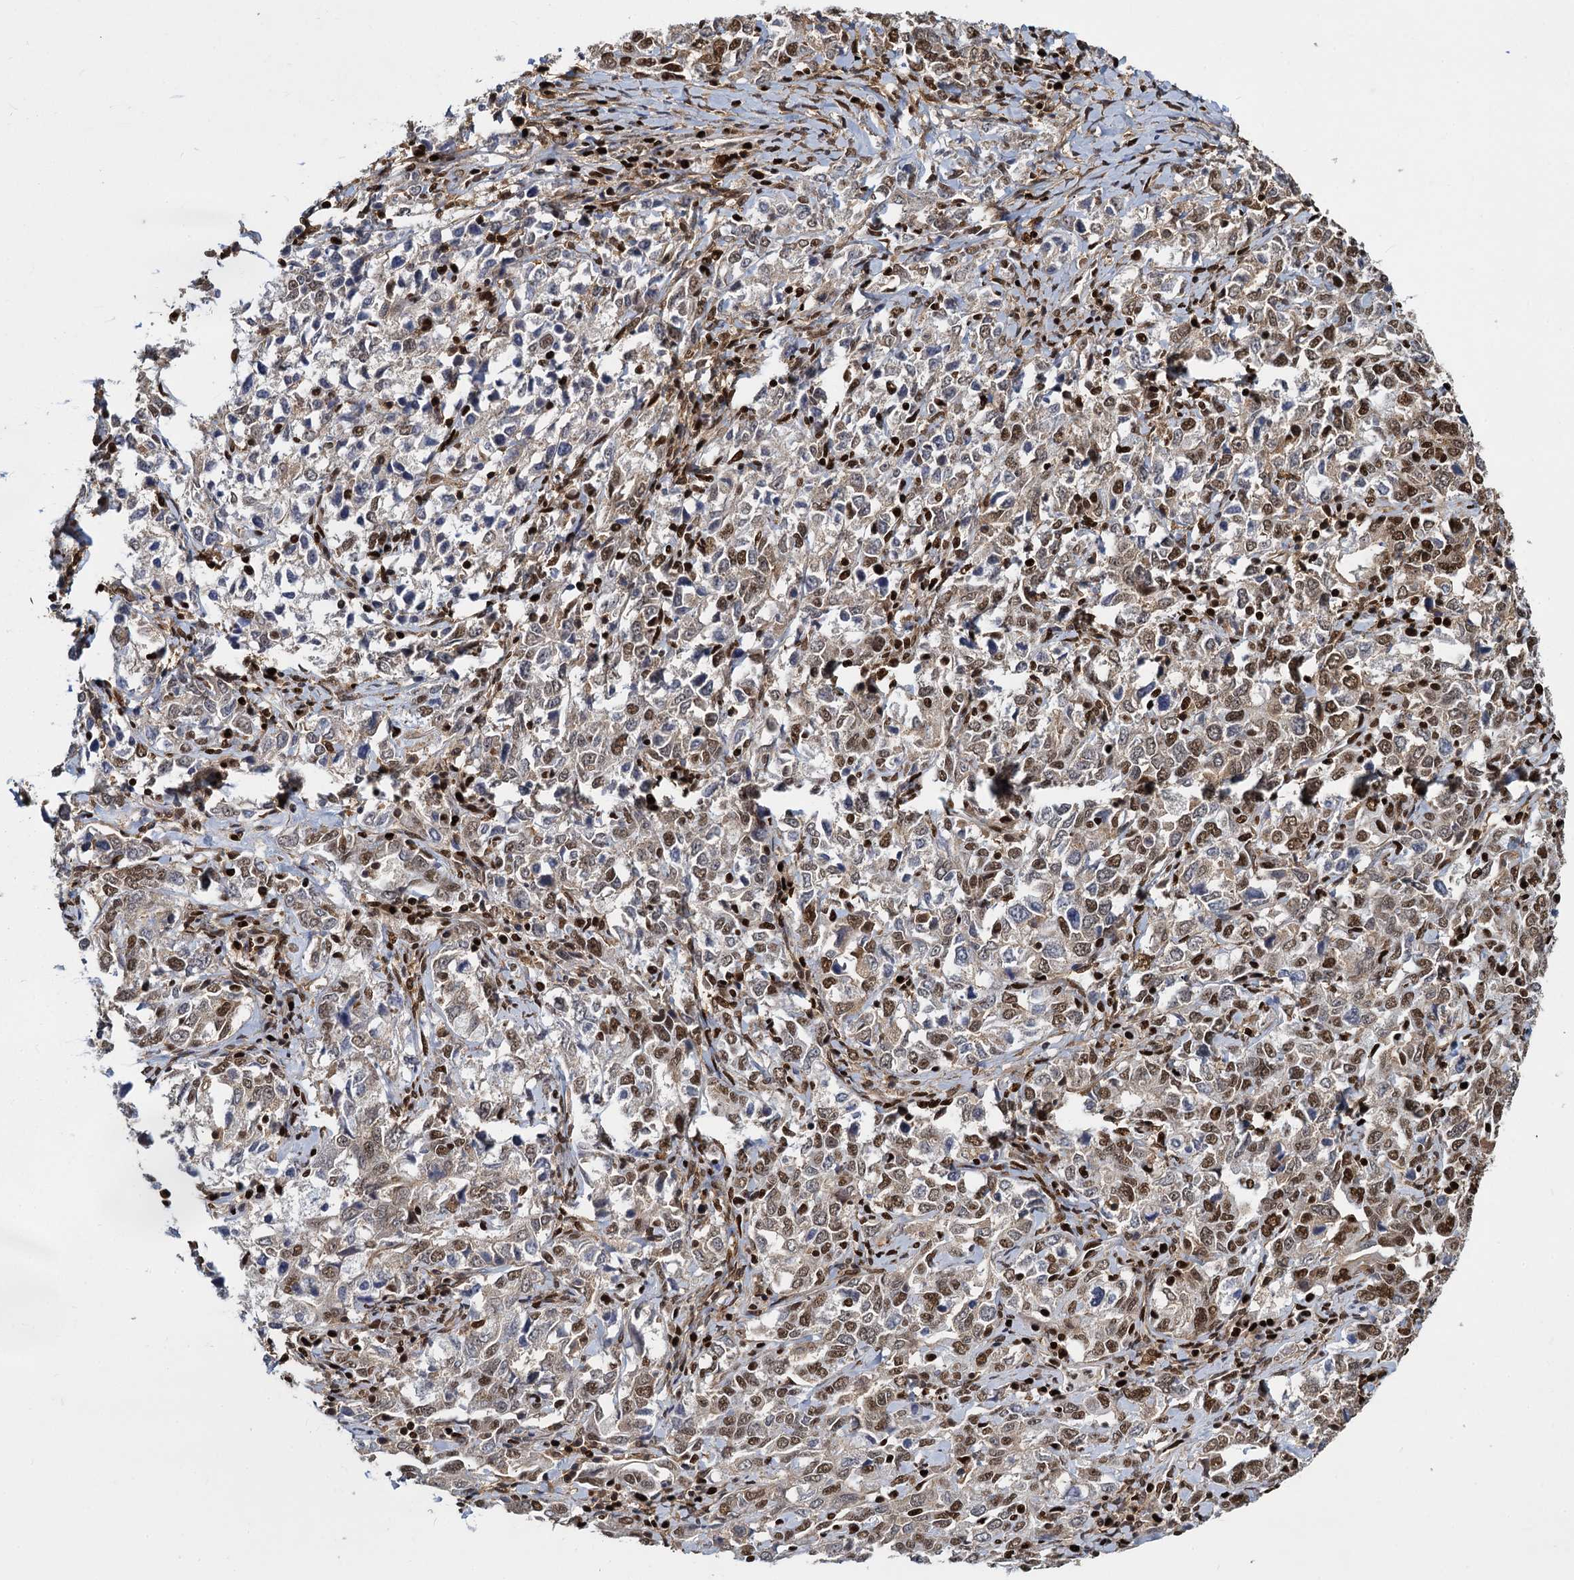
{"staining": {"intensity": "moderate", "quantity": ">75%", "location": "nuclear"}, "tissue": "ovarian cancer", "cell_type": "Tumor cells", "image_type": "cancer", "snomed": [{"axis": "morphology", "description": "Carcinoma, endometroid"}, {"axis": "topography", "description": "Ovary"}], "caption": "A brown stain shows moderate nuclear positivity of a protein in human endometroid carcinoma (ovarian) tumor cells.", "gene": "DCPS", "patient": {"sex": "female", "age": 62}}